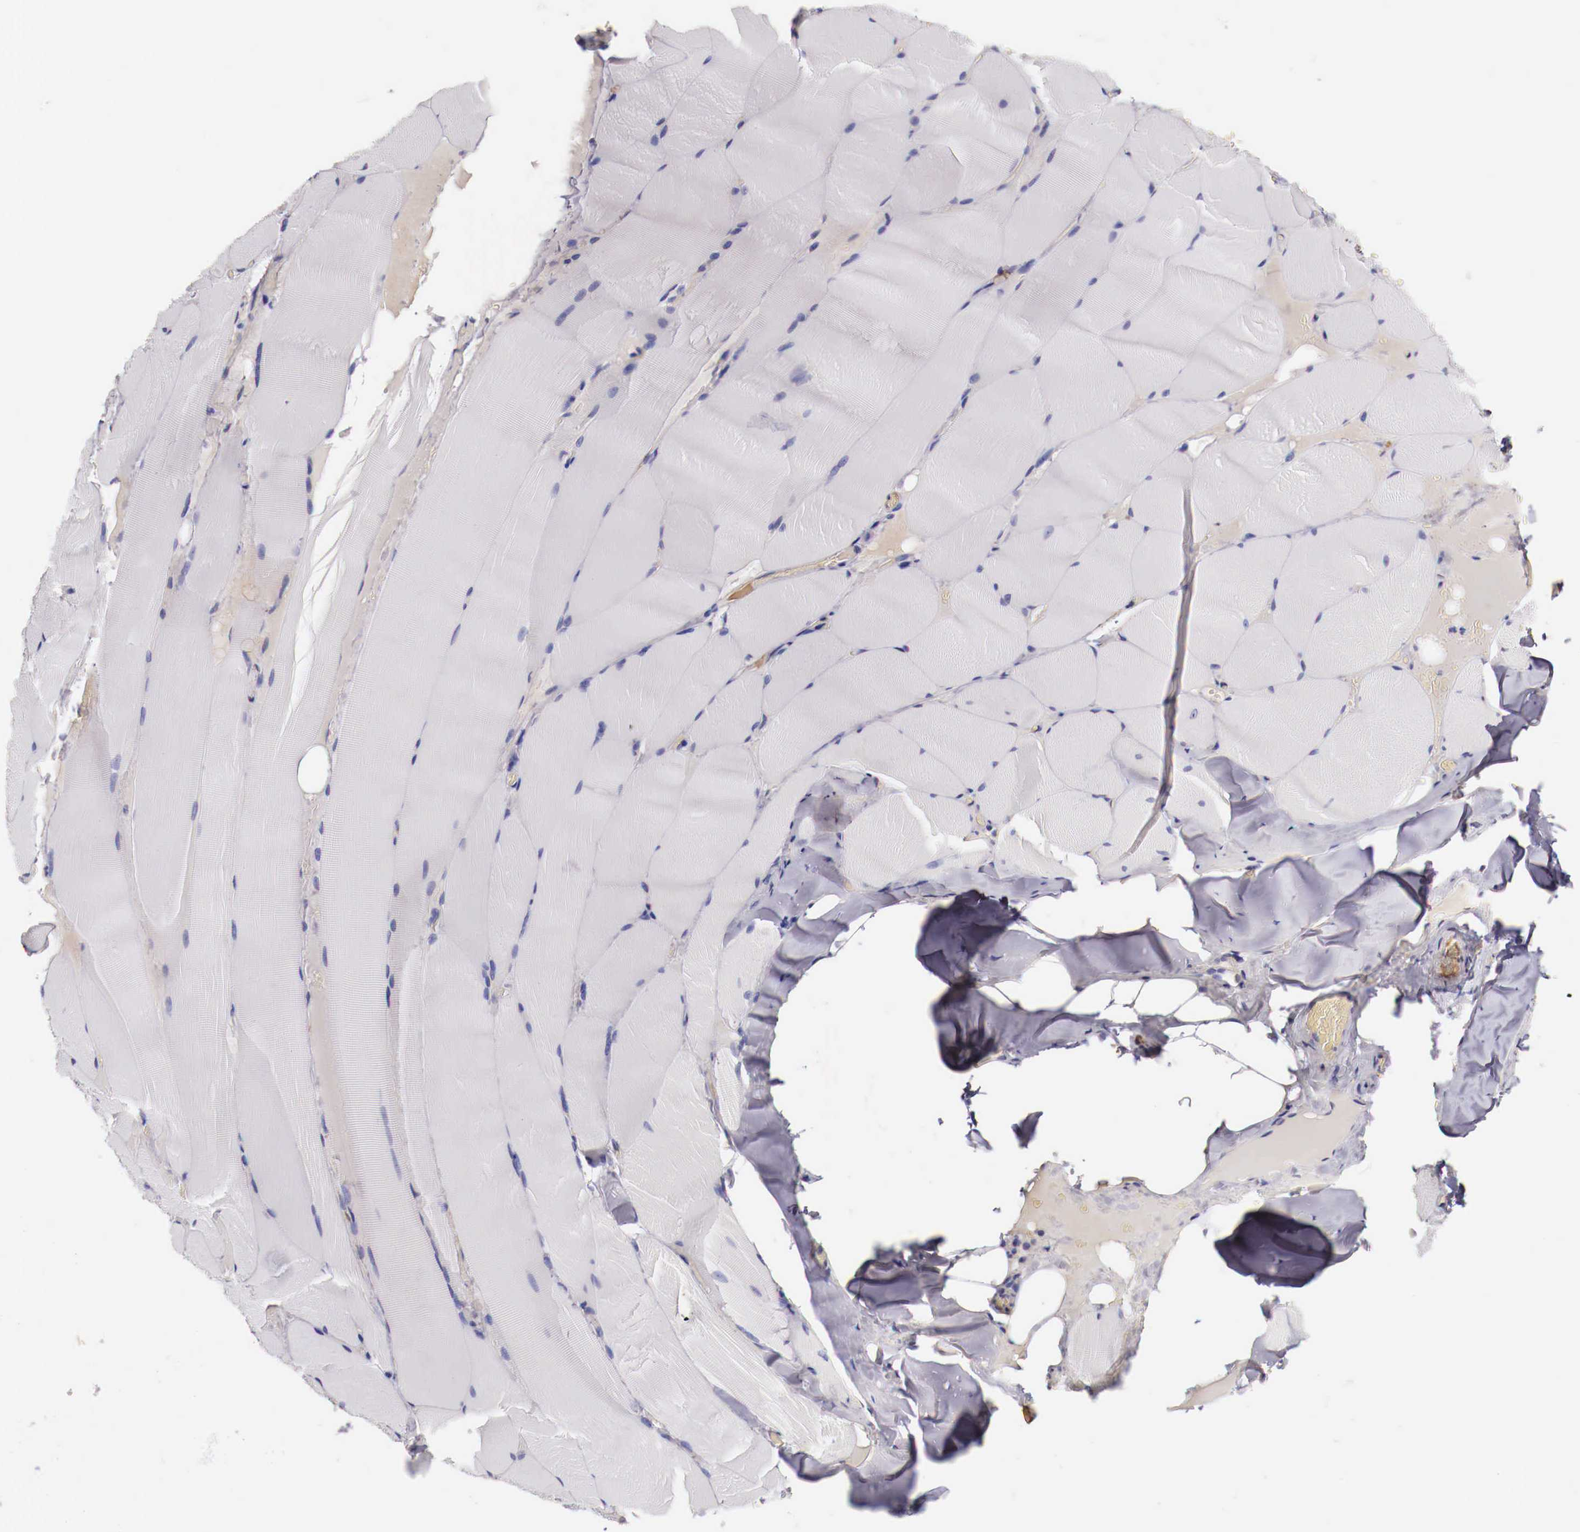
{"staining": {"intensity": "negative", "quantity": "none", "location": "none"}, "tissue": "skeletal muscle", "cell_type": "Myocytes", "image_type": "normal", "snomed": [{"axis": "morphology", "description": "Normal tissue, NOS"}, {"axis": "topography", "description": "Skeletal muscle"}], "caption": "IHC photomicrograph of benign human skeletal muscle stained for a protein (brown), which demonstrates no staining in myocytes. (DAB IHC visualized using brightfield microscopy, high magnification).", "gene": "PITPNA", "patient": {"sex": "male", "age": 71}}